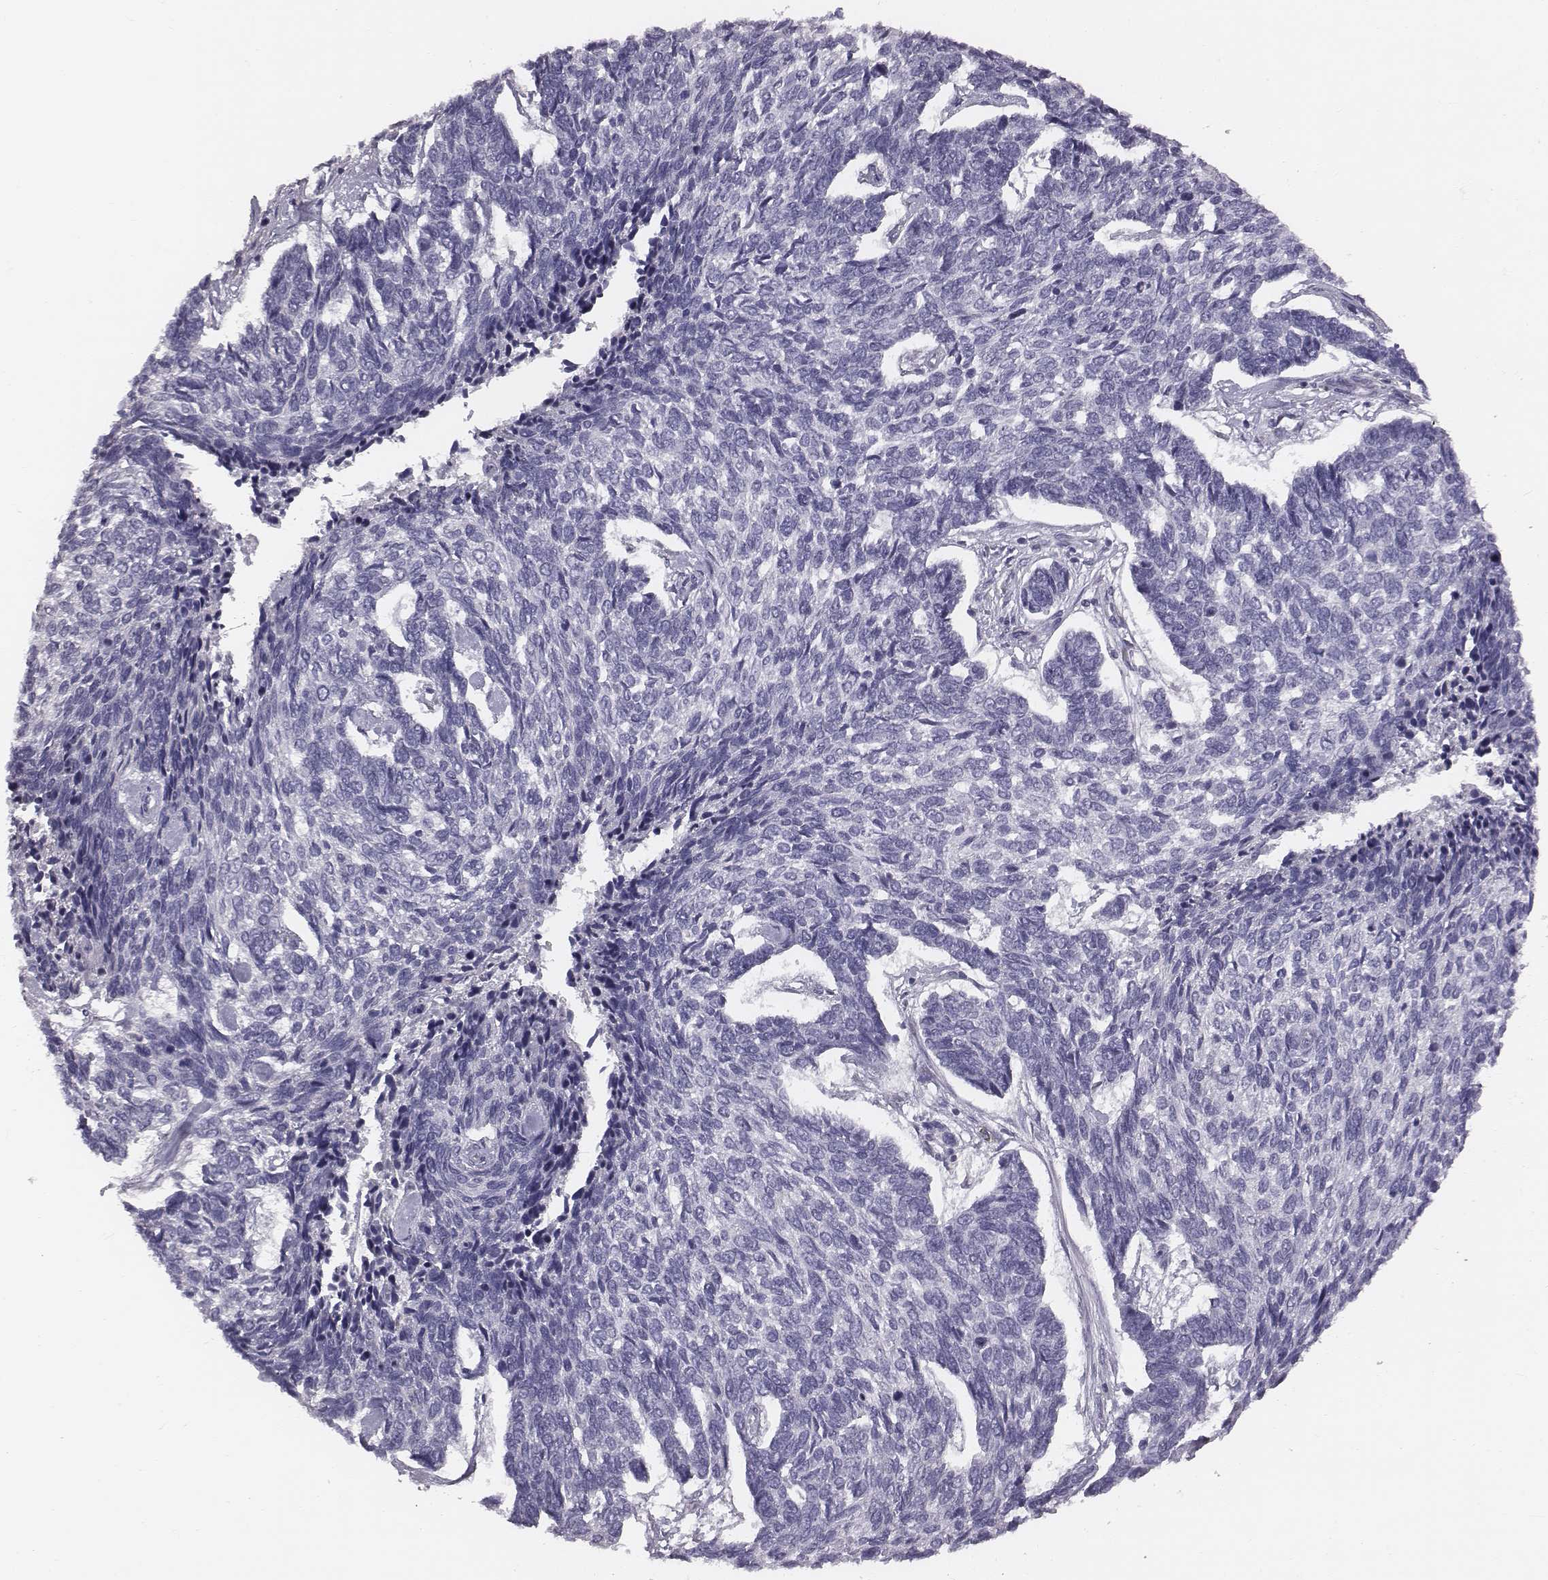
{"staining": {"intensity": "negative", "quantity": "none", "location": "none"}, "tissue": "skin cancer", "cell_type": "Tumor cells", "image_type": "cancer", "snomed": [{"axis": "morphology", "description": "Basal cell carcinoma"}, {"axis": "topography", "description": "Skin"}], "caption": "Immunohistochemistry of skin cancer reveals no expression in tumor cells.", "gene": "C6orf58", "patient": {"sex": "female", "age": 65}}